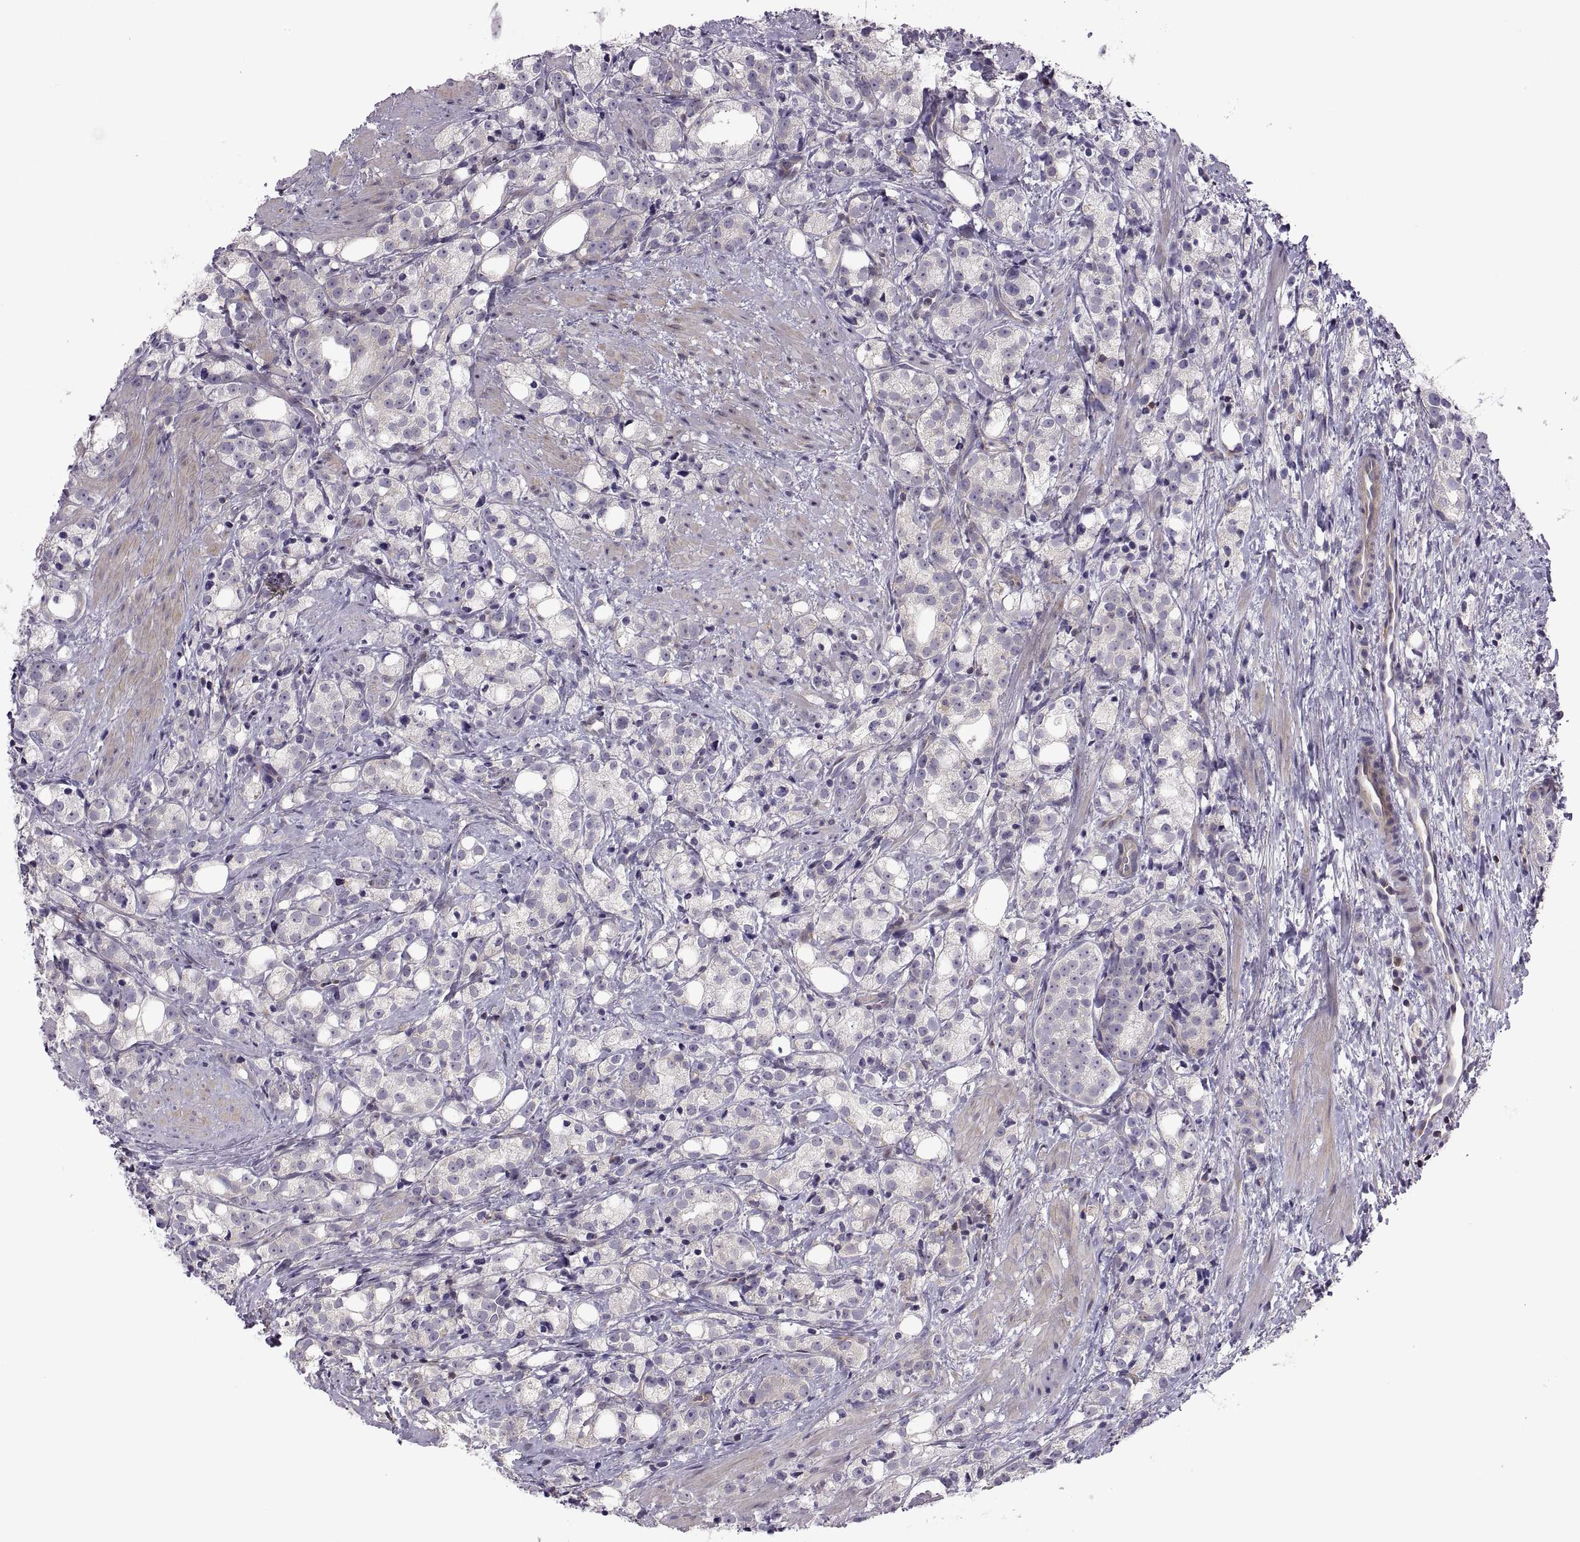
{"staining": {"intensity": "negative", "quantity": "none", "location": "none"}, "tissue": "prostate cancer", "cell_type": "Tumor cells", "image_type": "cancer", "snomed": [{"axis": "morphology", "description": "Adenocarcinoma, High grade"}, {"axis": "topography", "description": "Prostate"}], "caption": "Immunohistochemical staining of prostate adenocarcinoma (high-grade) shows no significant staining in tumor cells.", "gene": "SPATA32", "patient": {"sex": "male", "age": 53}}